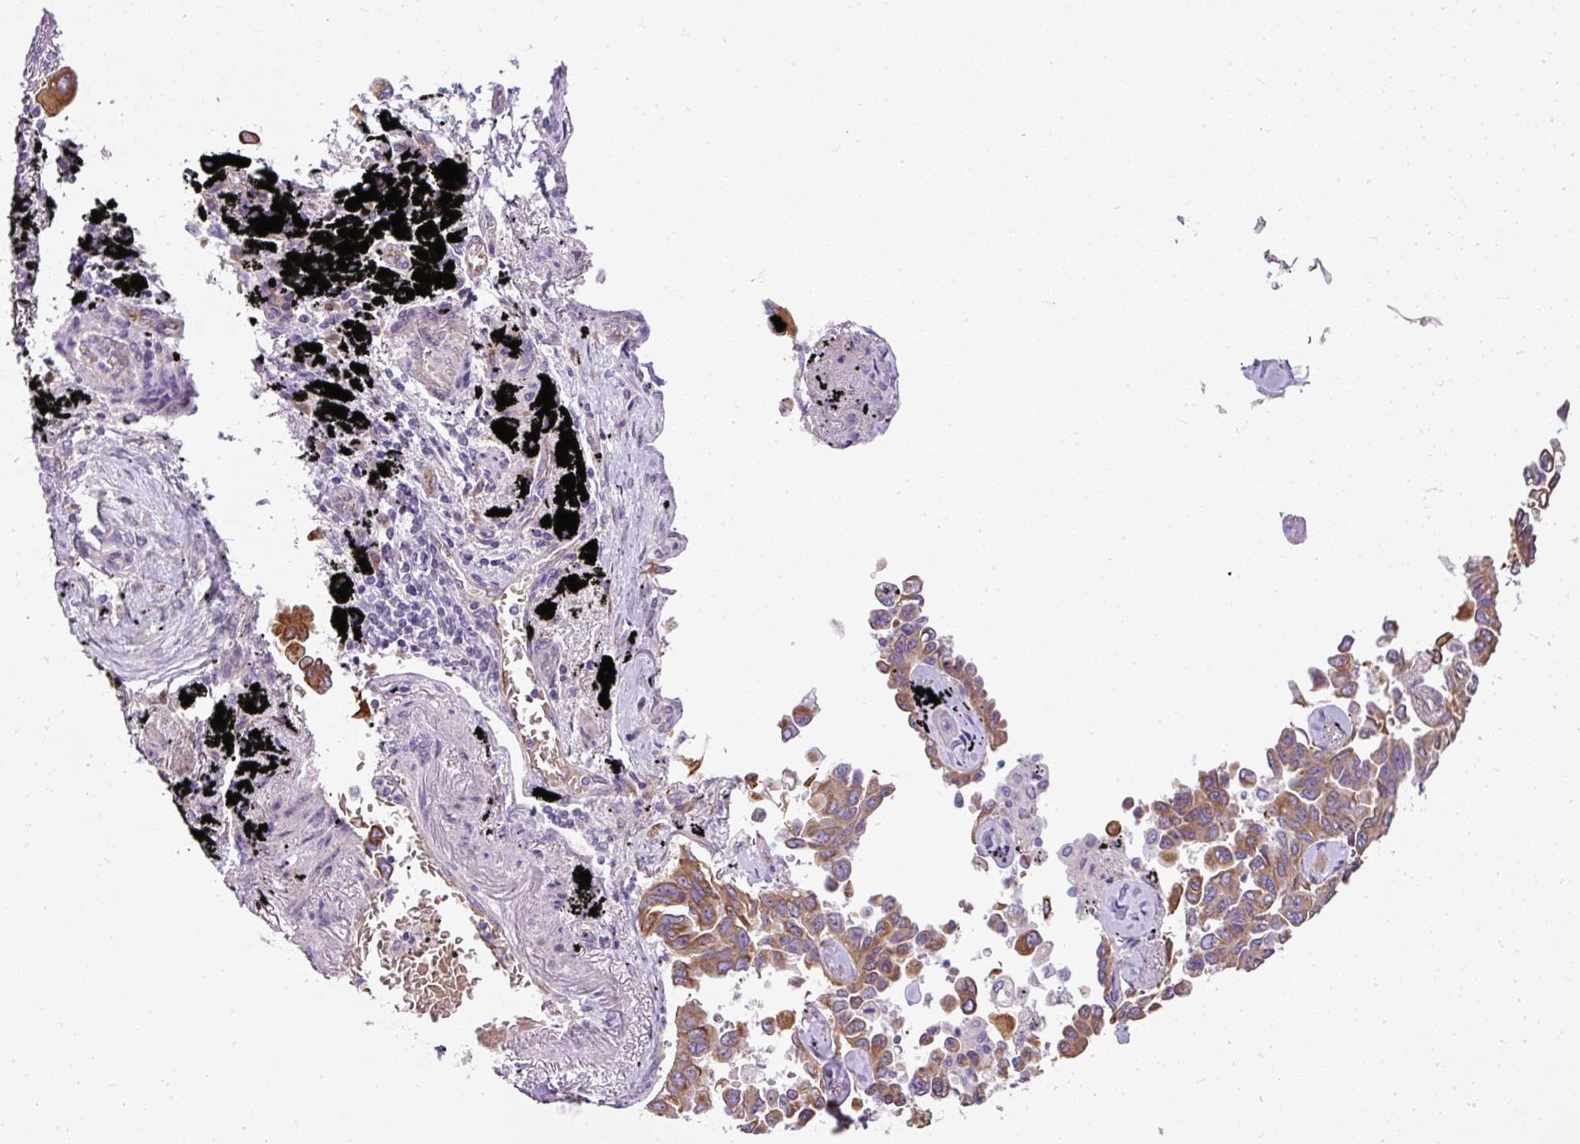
{"staining": {"intensity": "moderate", "quantity": ">75%", "location": "cytoplasmic/membranous"}, "tissue": "lung cancer", "cell_type": "Tumor cells", "image_type": "cancer", "snomed": [{"axis": "morphology", "description": "Adenocarcinoma, NOS"}, {"axis": "topography", "description": "Lung"}], "caption": "This micrograph shows immunohistochemistry (IHC) staining of human adenocarcinoma (lung), with medium moderate cytoplasmic/membranous expression in approximately >75% of tumor cells.", "gene": "FAM149A", "patient": {"sex": "female", "age": 67}}